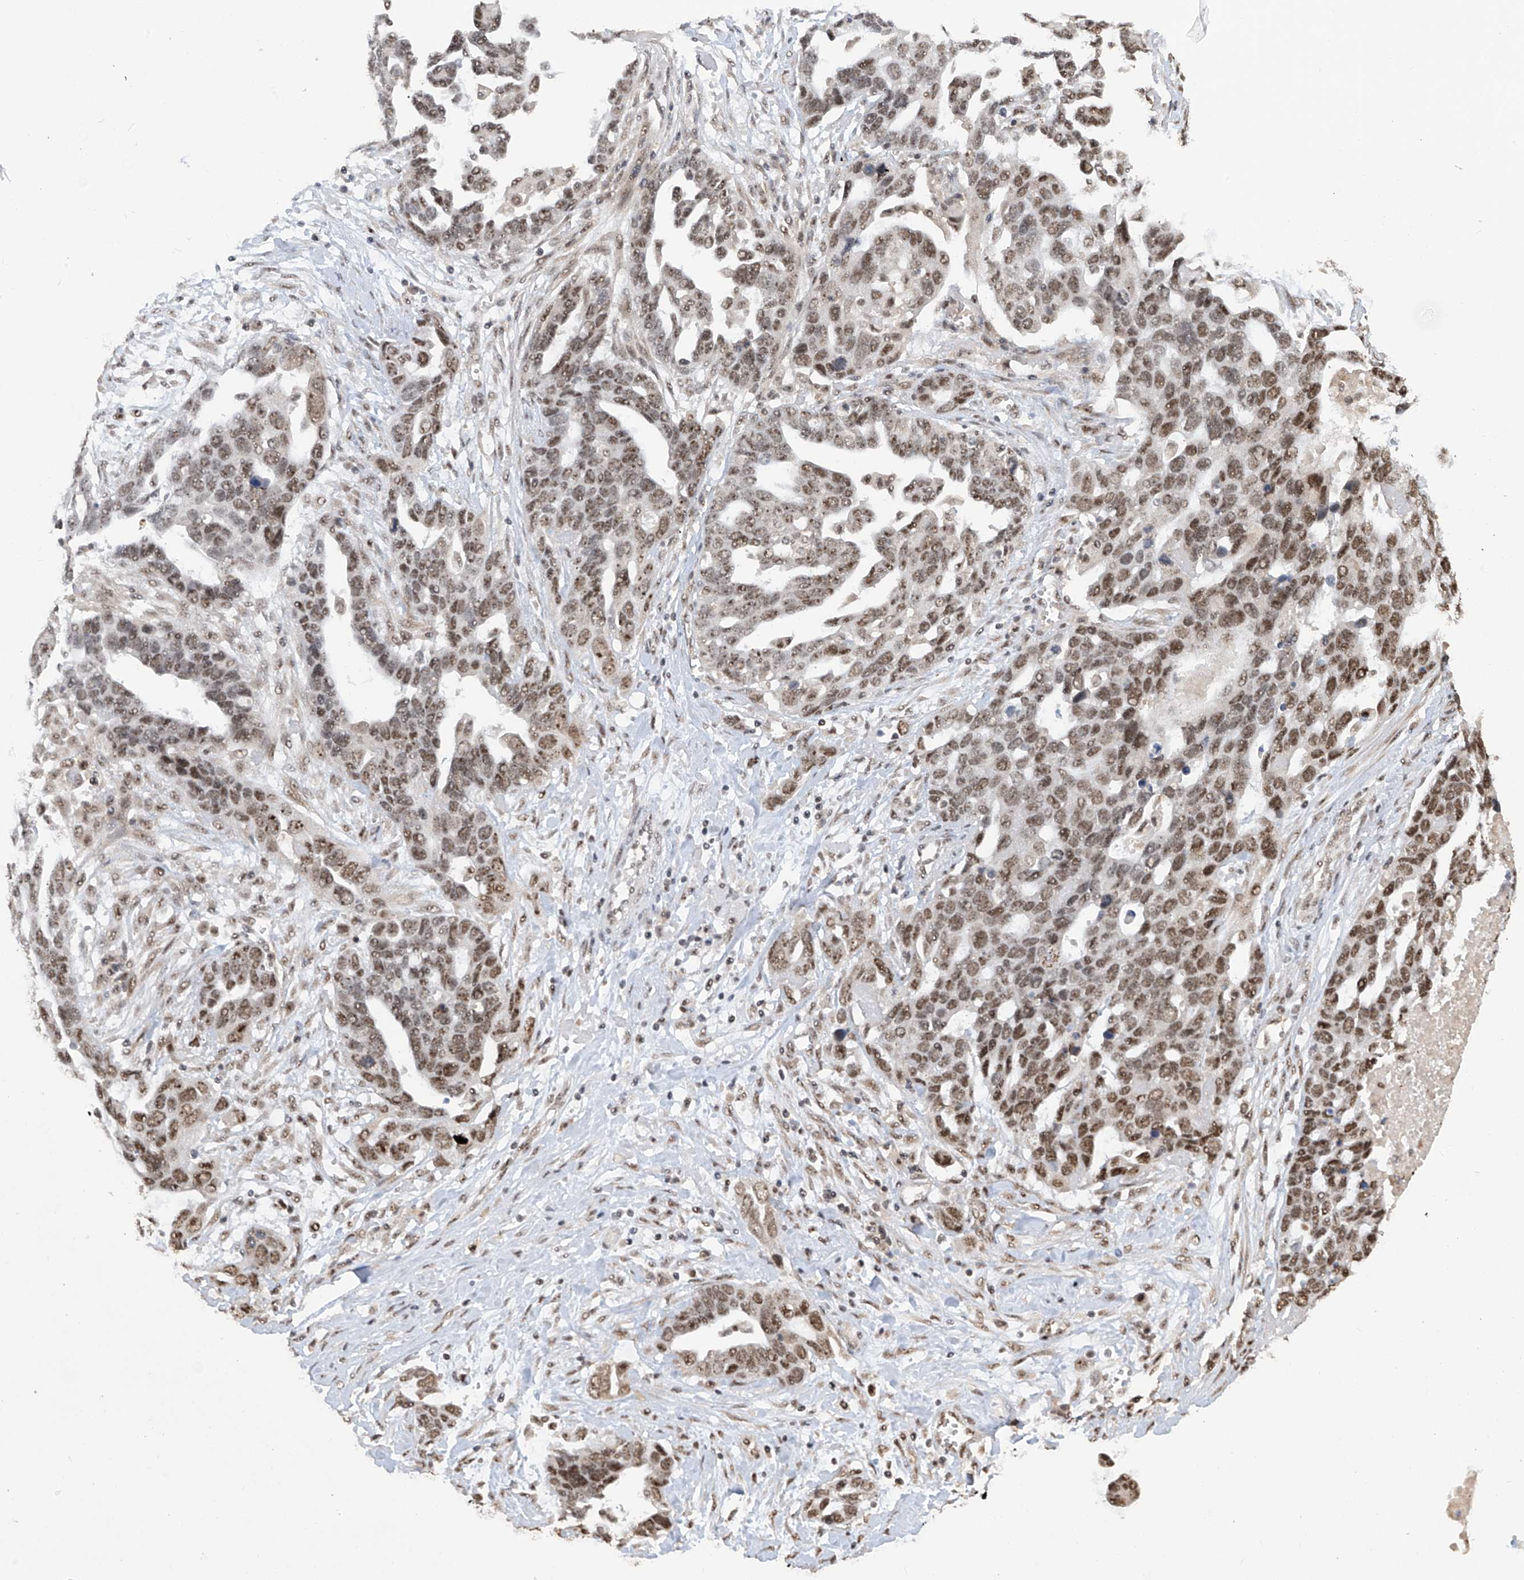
{"staining": {"intensity": "moderate", "quantity": ">75%", "location": "nuclear"}, "tissue": "ovarian cancer", "cell_type": "Tumor cells", "image_type": "cancer", "snomed": [{"axis": "morphology", "description": "Cystadenocarcinoma, serous, NOS"}, {"axis": "topography", "description": "Ovary"}], "caption": "Ovarian cancer stained with DAB IHC reveals medium levels of moderate nuclear positivity in approximately >75% of tumor cells.", "gene": "C1orf131", "patient": {"sex": "female", "age": 54}}